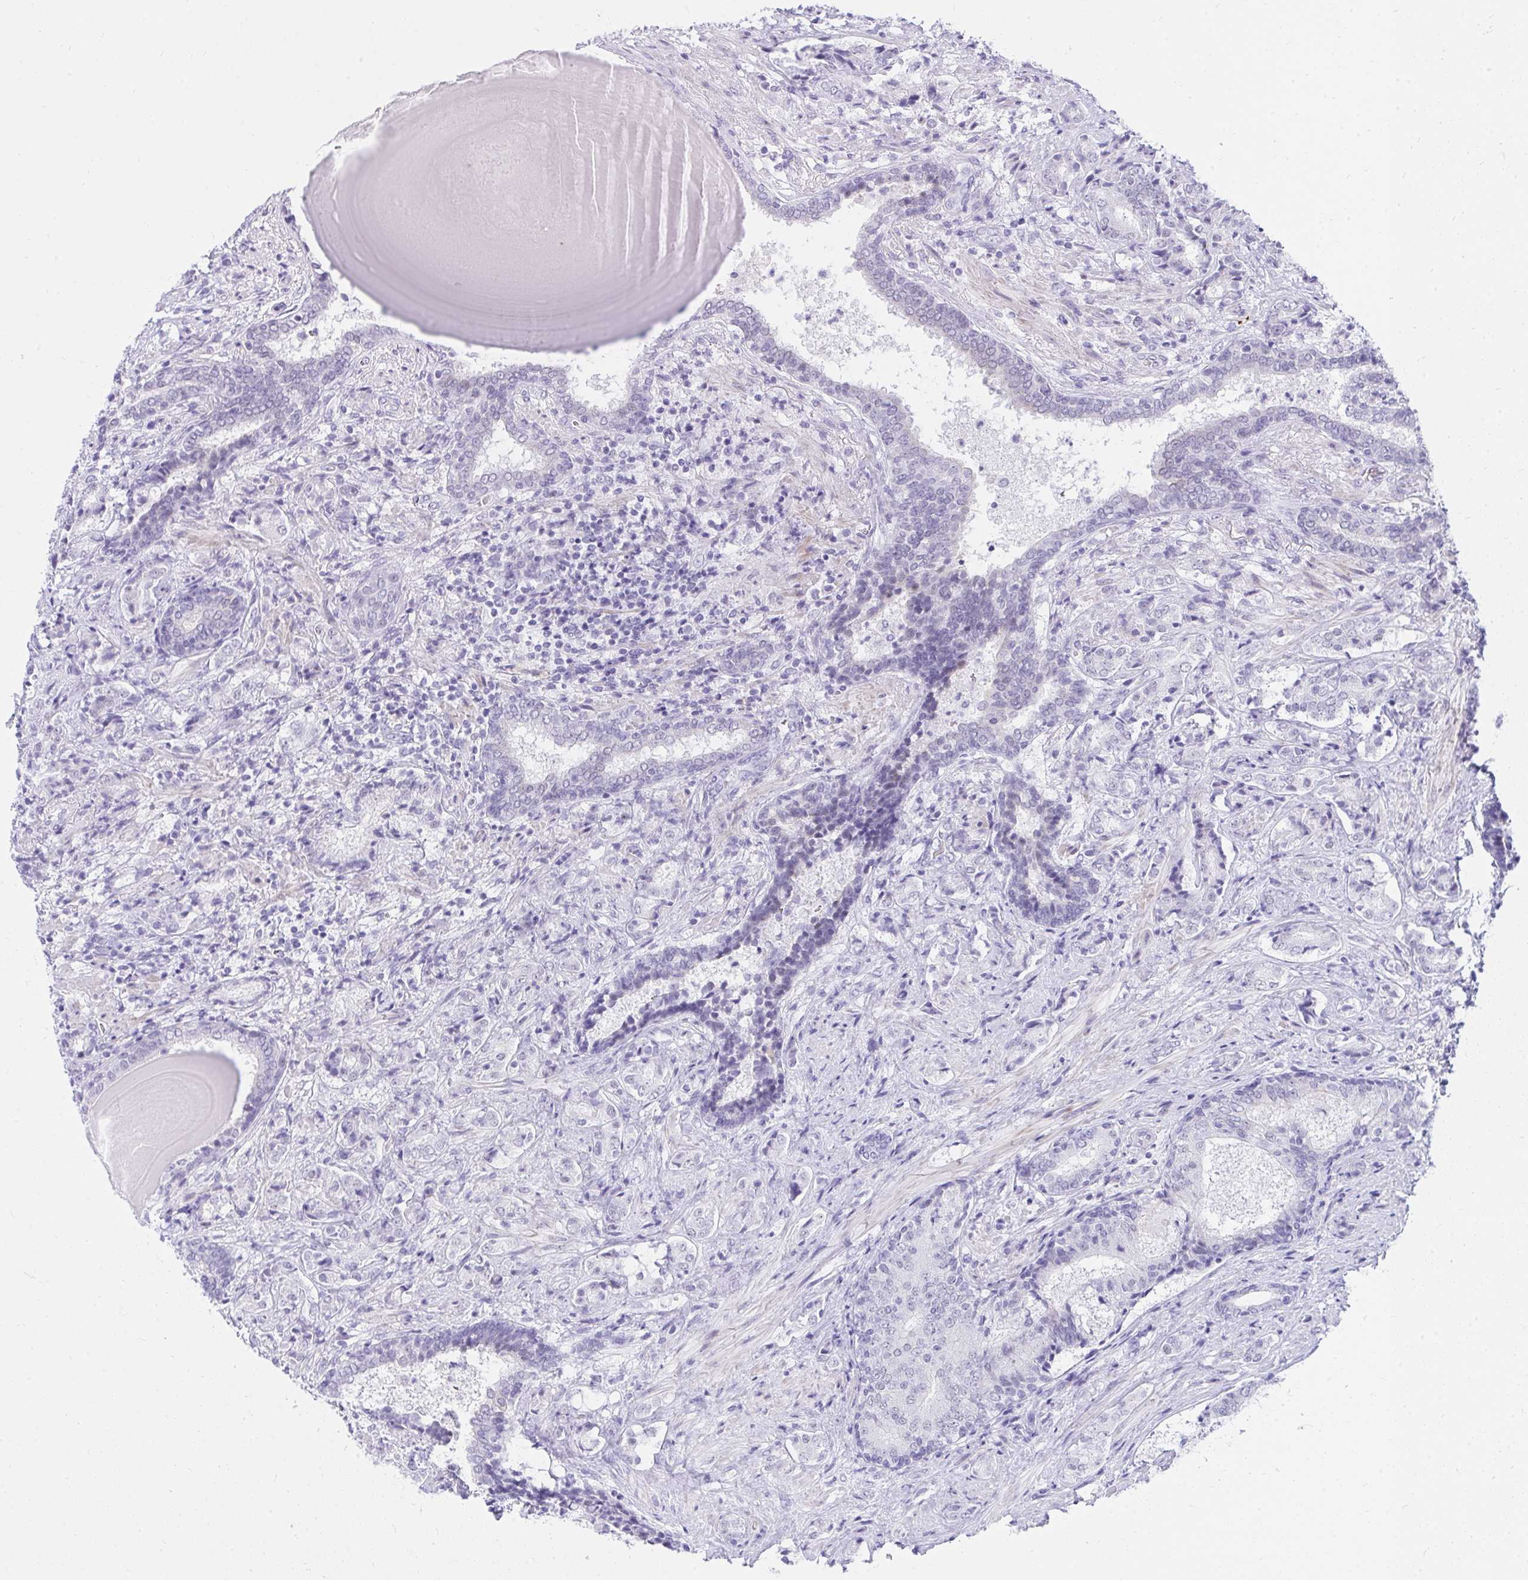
{"staining": {"intensity": "negative", "quantity": "none", "location": "none"}, "tissue": "prostate cancer", "cell_type": "Tumor cells", "image_type": "cancer", "snomed": [{"axis": "morphology", "description": "Adenocarcinoma, High grade"}, {"axis": "topography", "description": "Prostate"}], "caption": "Immunohistochemistry of prostate cancer reveals no expression in tumor cells. (DAB immunohistochemistry, high magnification).", "gene": "OR5F1", "patient": {"sex": "male", "age": 62}}